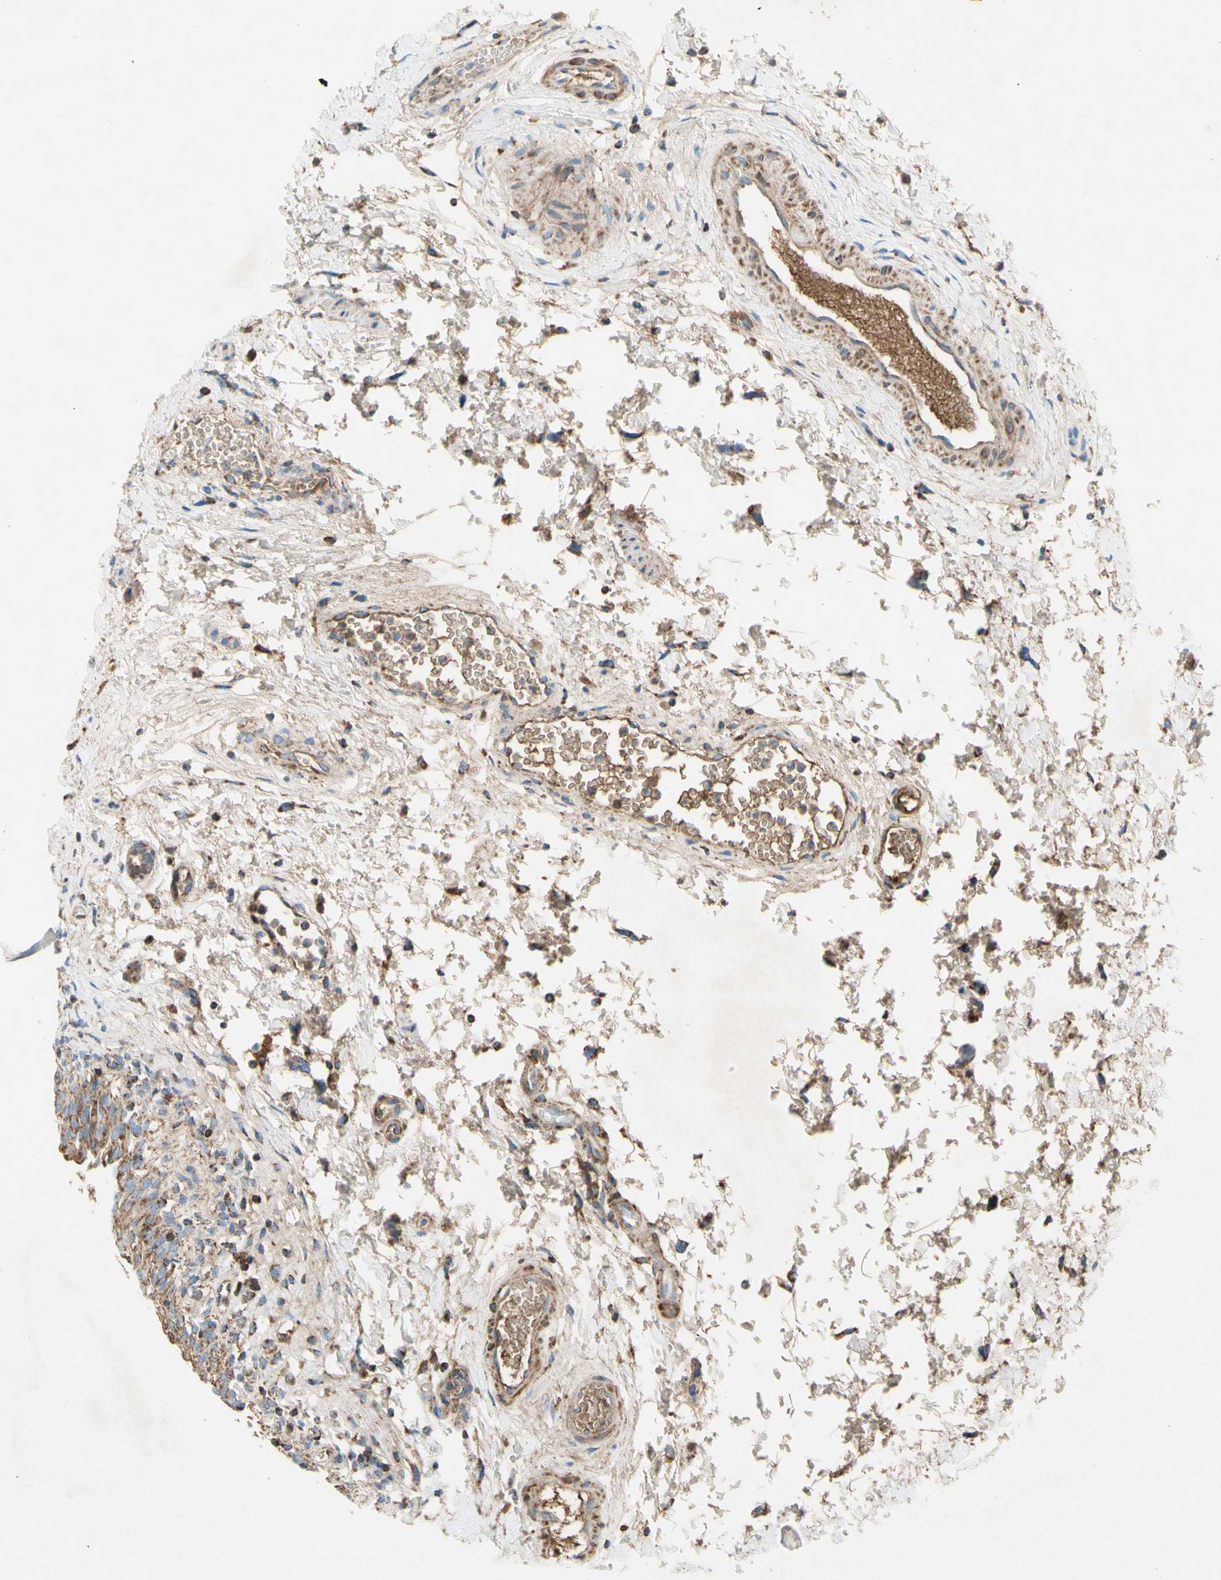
{"staining": {"intensity": "moderate", "quantity": ">75%", "location": "cytoplasmic/membranous"}, "tissue": "urinary bladder", "cell_type": "Urothelial cells", "image_type": "normal", "snomed": [{"axis": "morphology", "description": "Normal tissue, NOS"}, {"axis": "topography", "description": "Urinary bladder"}], "caption": "DAB immunohistochemical staining of benign human urinary bladder shows moderate cytoplasmic/membranous protein staining in about >75% of urothelial cells.", "gene": "SDHB", "patient": {"sex": "male", "age": 55}}